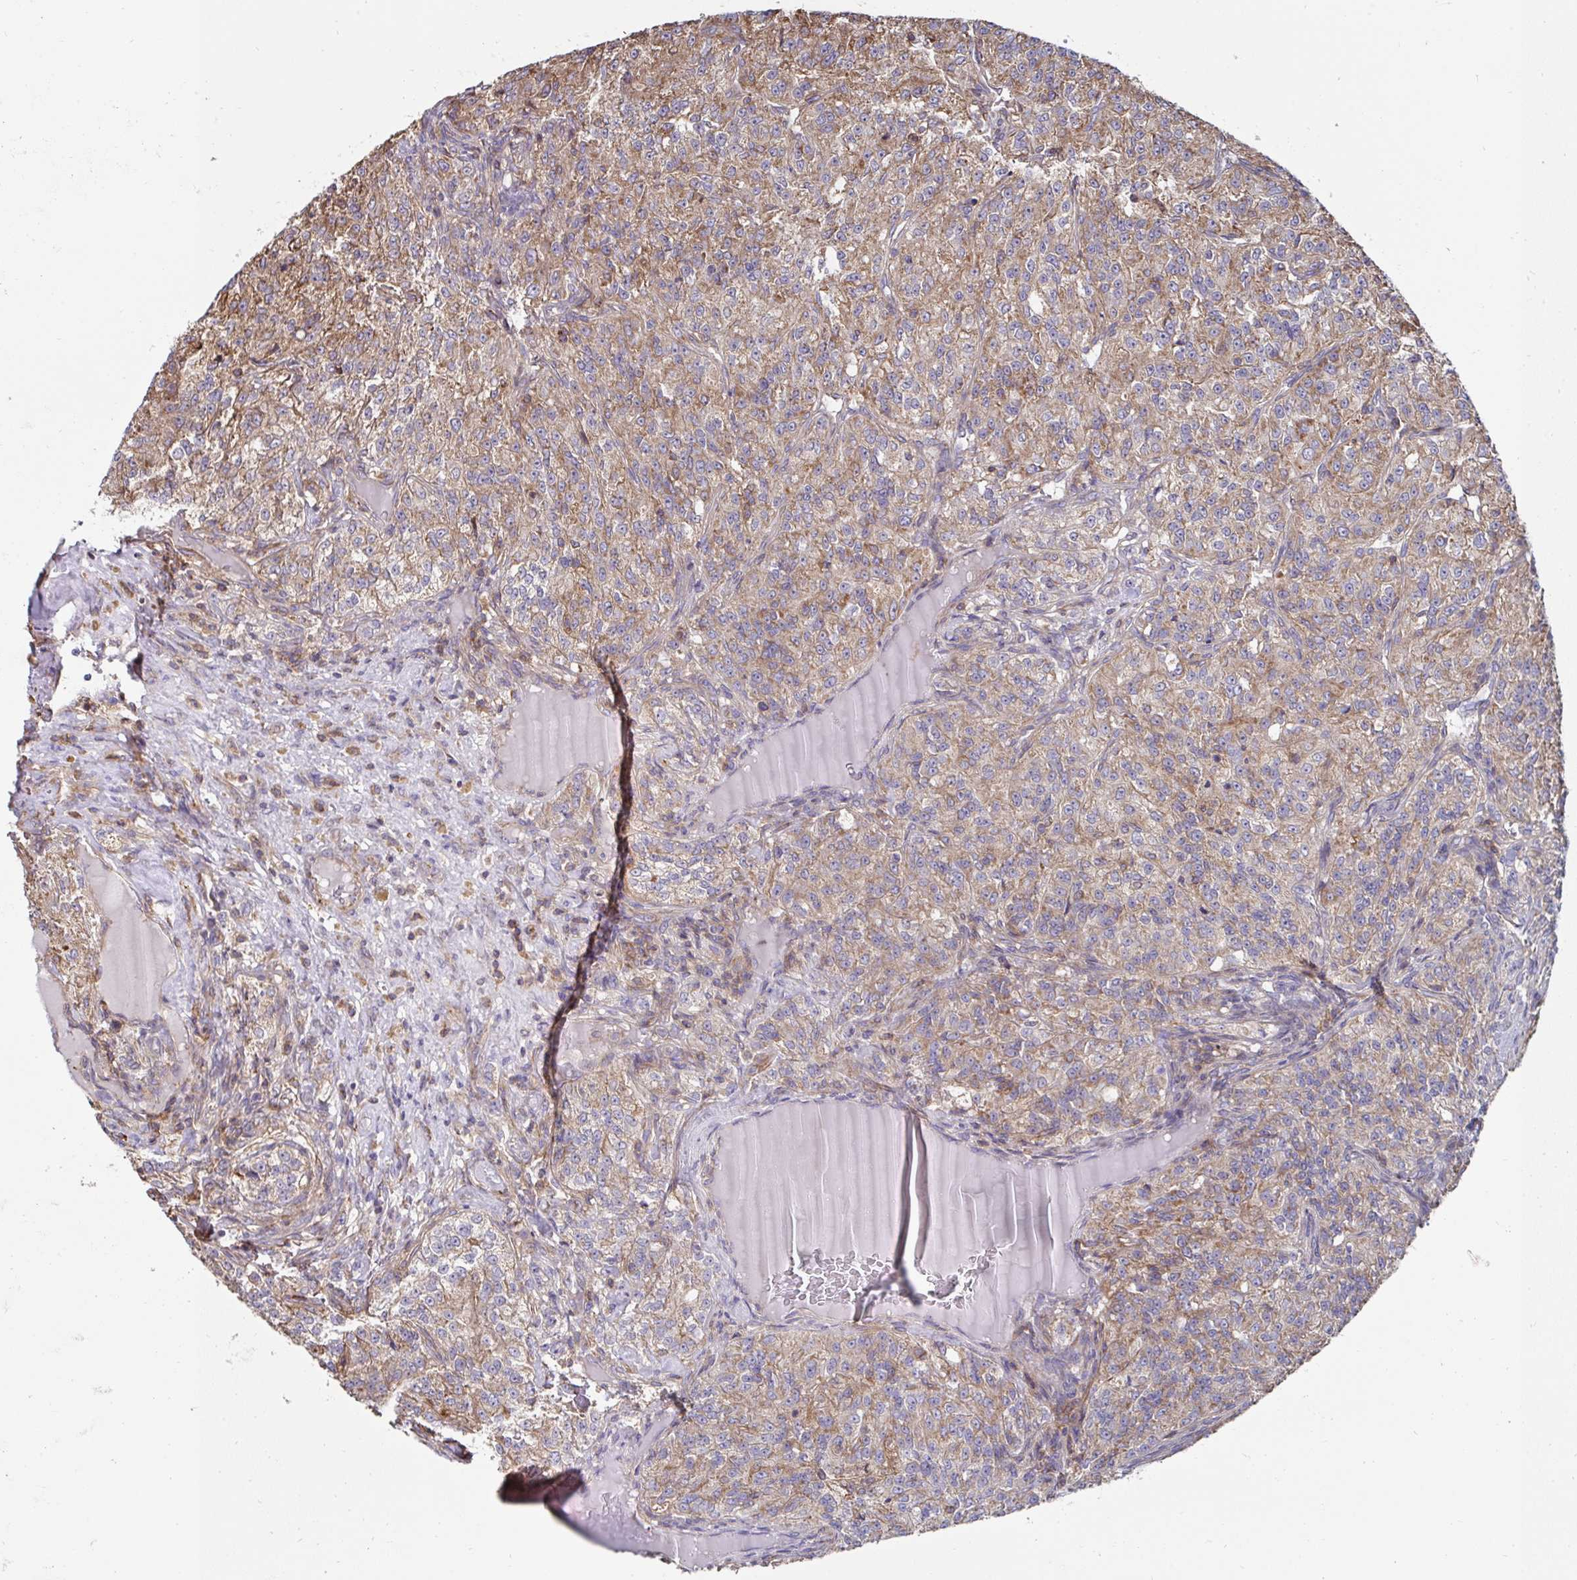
{"staining": {"intensity": "moderate", "quantity": ">75%", "location": "cytoplasmic/membranous"}, "tissue": "renal cancer", "cell_type": "Tumor cells", "image_type": "cancer", "snomed": [{"axis": "morphology", "description": "Adenocarcinoma, NOS"}, {"axis": "topography", "description": "Kidney"}], "caption": "Immunohistochemistry photomicrograph of neoplastic tissue: adenocarcinoma (renal) stained using immunohistochemistry (IHC) exhibits medium levels of moderate protein expression localized specifically in the cytoplasmic/membranous of tumor cells, appearing as a cytoplasmic/membranous brown color.", "gene": "DZANK1", "patient": {"sex": "female", "age": 63}}